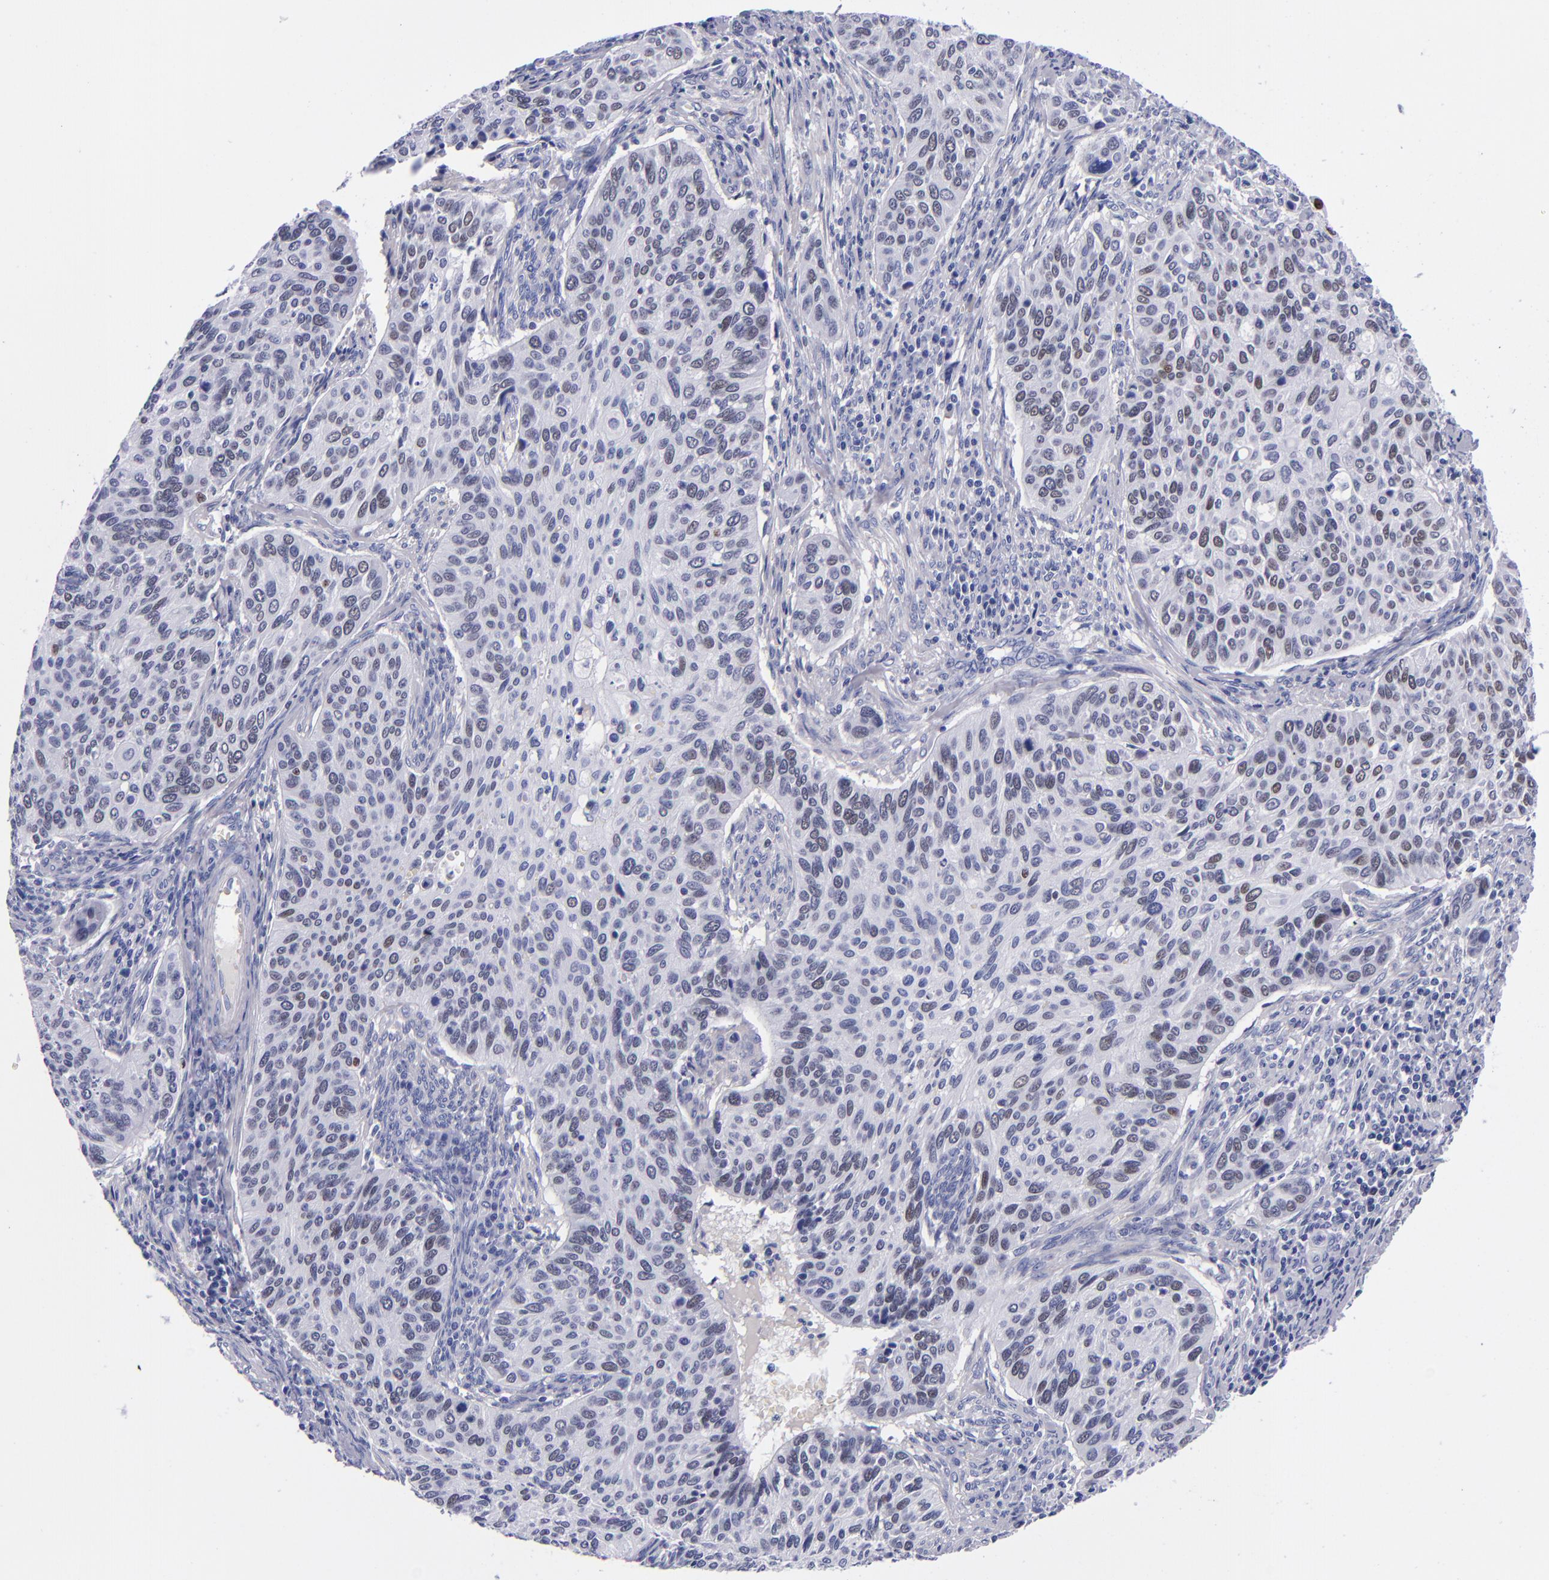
{"staining": {"intensity": "strong", "quantity": "25%-75%", "location": "nuclear"}, "tissue": "cervical cancer", "cell_type": "Tumor cells", "image_type": "cancer", "snomed": [{"axis": "morphology", "description": "Adenocarcinoma, NOS"}, {"axis": "topography", "description": "Cervix"}], "caption": "A high amount of strong nuclear positivity is appreciated in about 25%-75% of tumor cells in cervical cancer tissue.", "gene": "MCM7", "patient": {"sex": "female", "age": 29}}